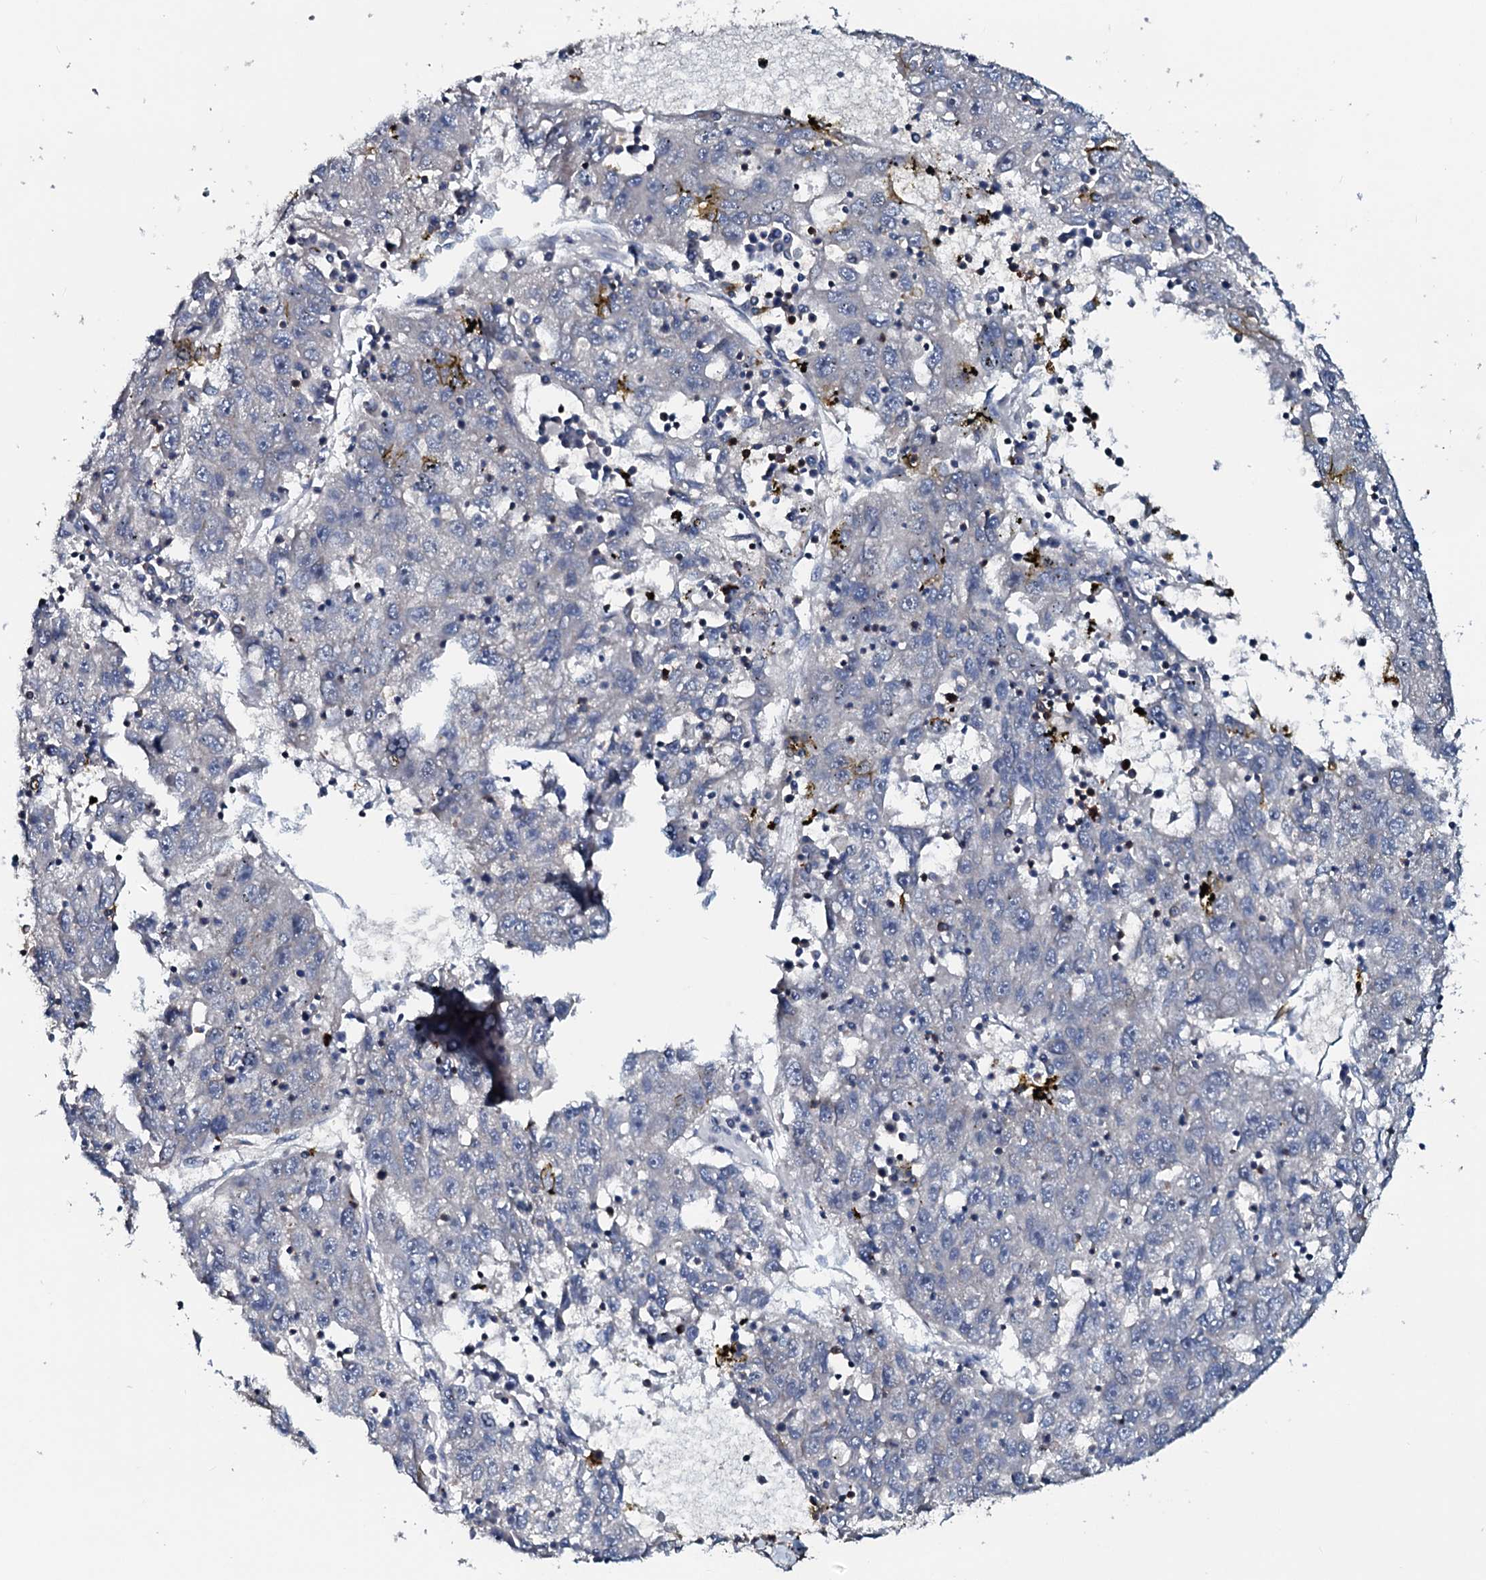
{"staining": {"intensity": "negative", "quantity": "none", "location": "none"}, "tissue": "liver cancer", "cell_type": "Tumor cells", "image_type": "cancer", "snomed": [{"axis": "morphology", "description": "Carcinoma, Hepatocellular, NOS"}, {"axis": "topography", "description": "Liver"}], "caption": "This is an IHC histopathology image of liver cancer. There is no expression in tumor cells.", "gene": "OGFOD2", "patient": {"sex": "male", "age": 49}}